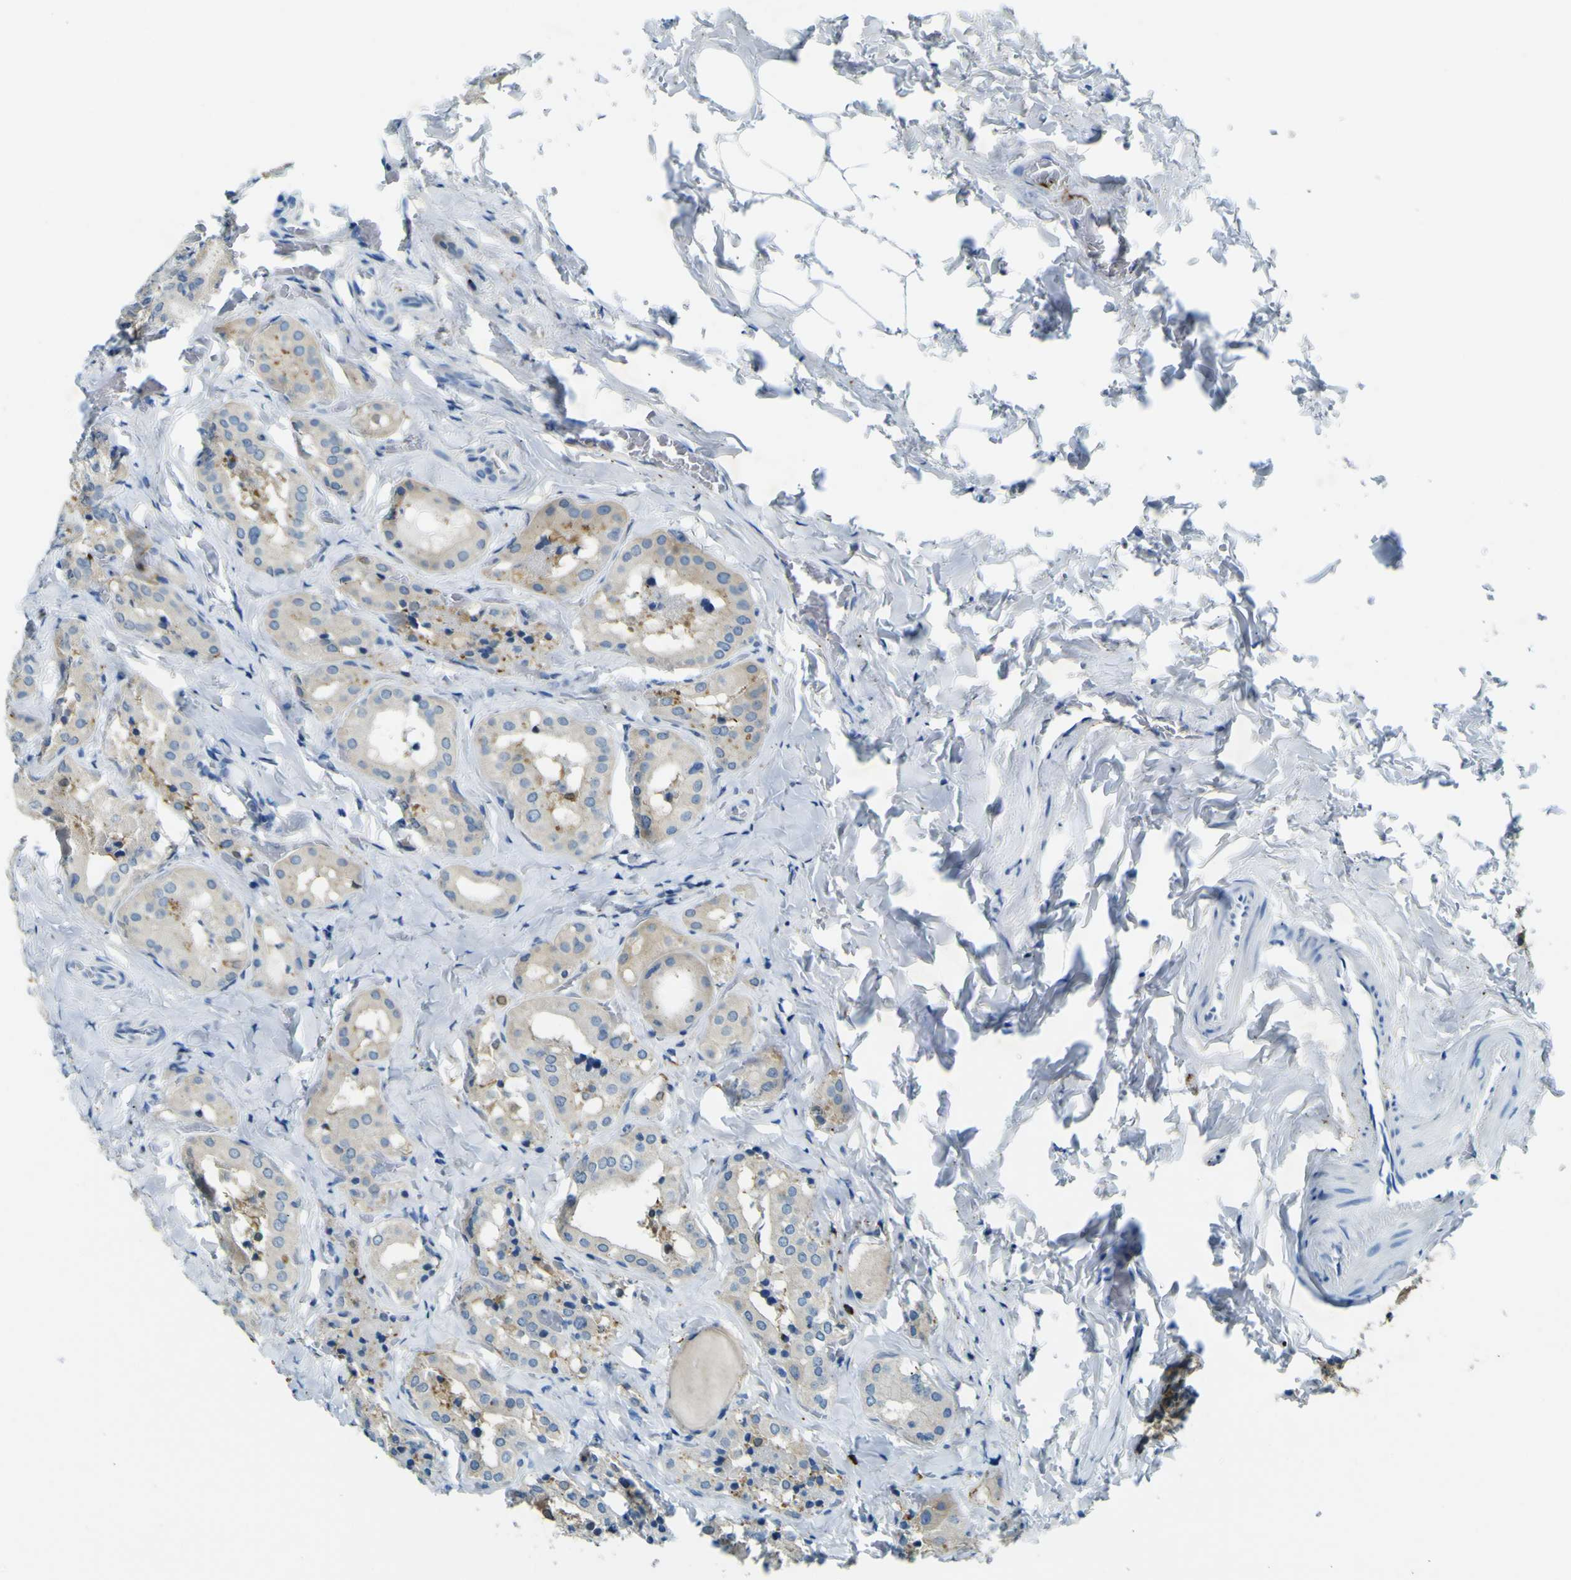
{"staining": {"intensity": "moderate", "quantity": ">75%", "location": "cytoplasmic/membranous"}, "tissue": "parathyroid gland", "cell_type": "Glandular cells", "image_type": "normal", "snomed": [{"axis": "morphology", "description": "Normal tissue, NOS"}, {"axis": "morphology", "description": "Atrophy, NOS"}, {"axis": "topography", "description": "Parathyroid gland"}], "caption": "An immunohistochemistry (IHC) histopathology image of normal tissue is shown. Protein staining in brown shows moderate cytoplasmic/membranous positivity in parathyroid gland within glandular cells. (IHC, brightfield microscopy, high magnification).", "gene": "SORCS1", "patient": {"sex": "female", "age": 54}}